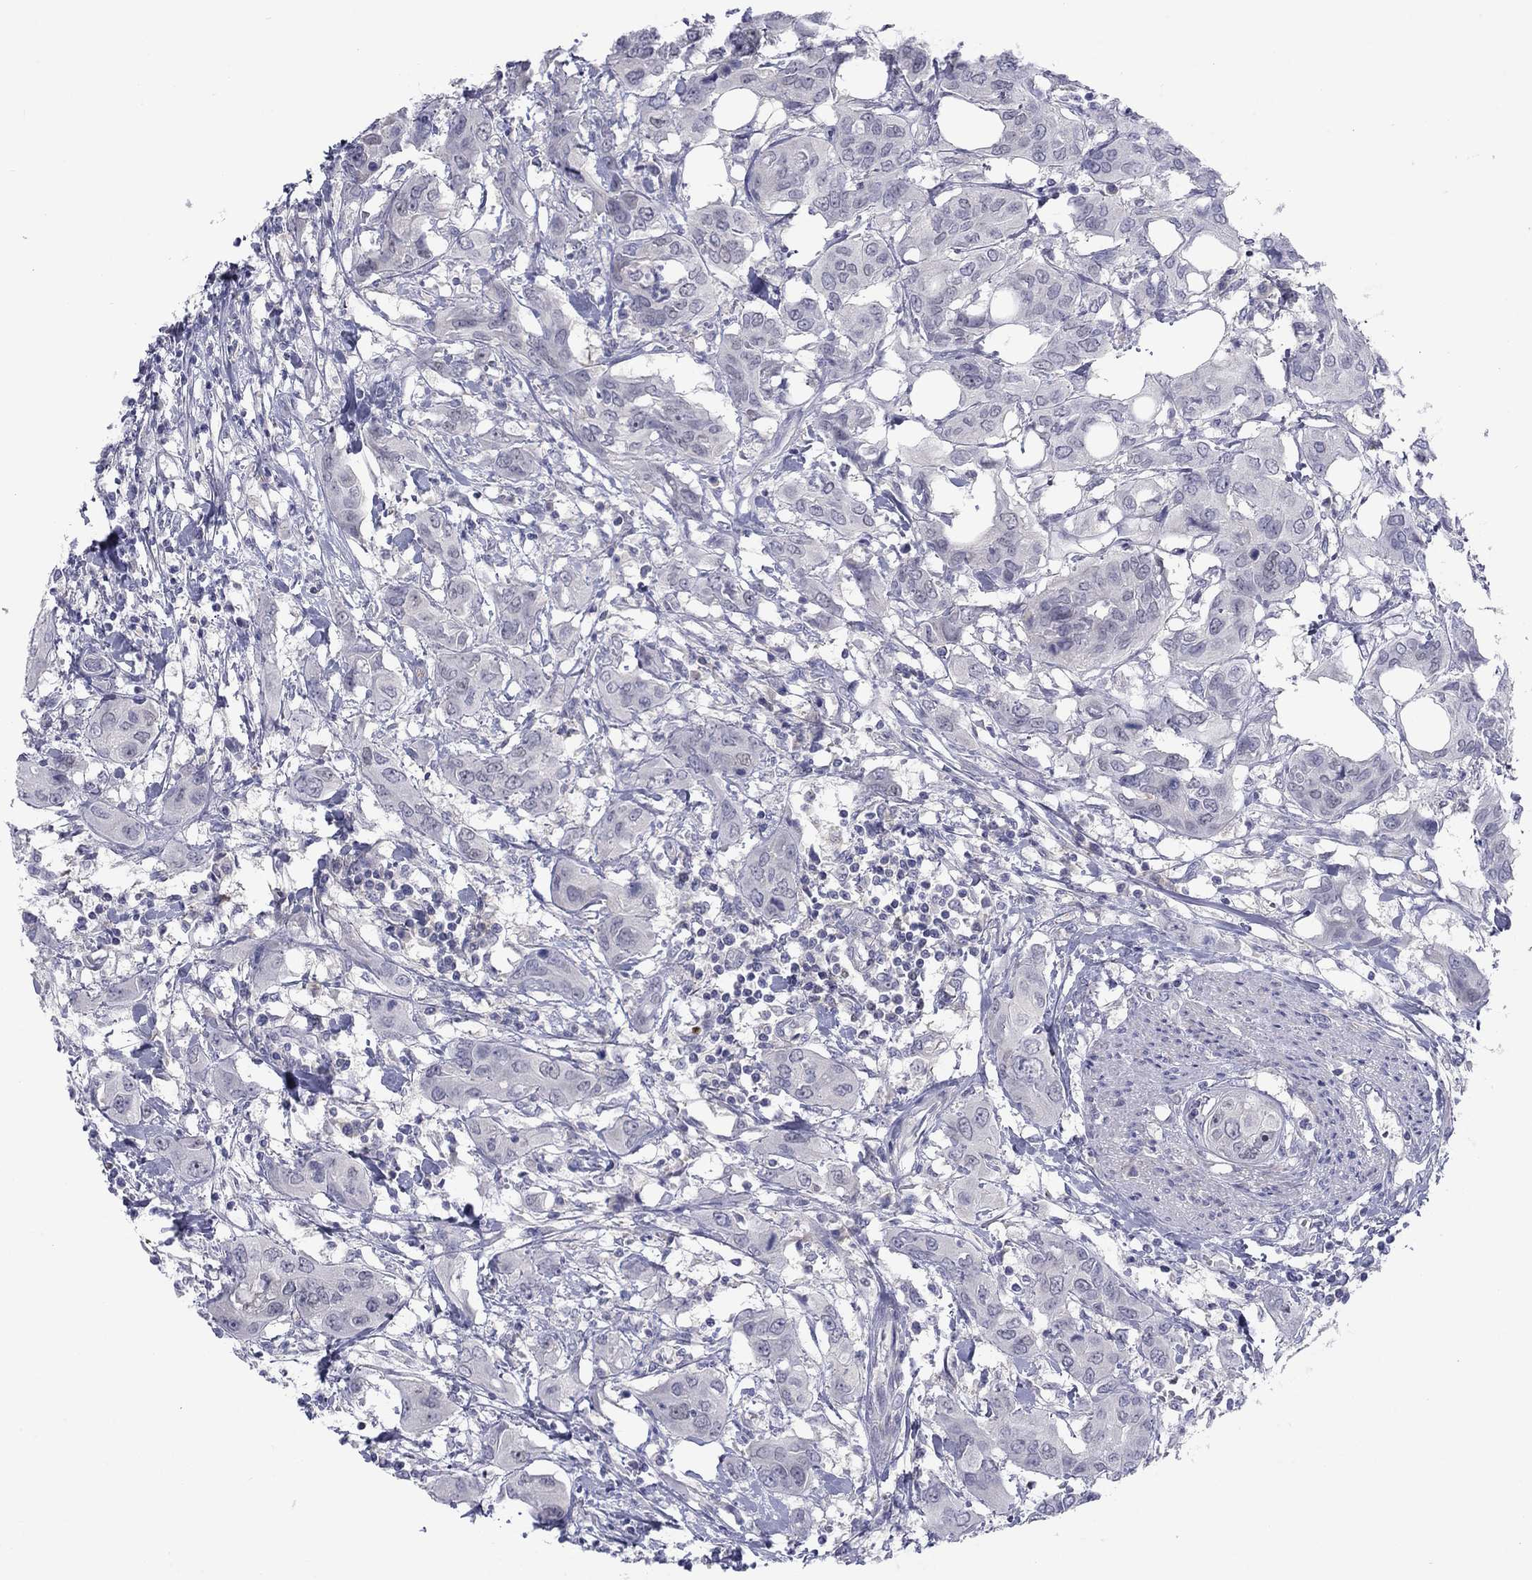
{"staining": {"intensity": "negative", "quantity": "none", "location": "none"}, "tissue": "urothelial cancer", "cell_type": "Tumor cells", "image_type": "cancer", "snomed": [{"axis": "morphology", "description": "Urothelial carcinoma, NOS"}, {"axis": "morphology", "description": "Urothelial carcinoma, High grade"}, {"axis": "topography", "description": "Urinary bladder"}], "caption": "This photomicrograph is of transitional cell carcinoma stained with IHC to label a protein in brown with the nuclei are counter-stained blue. There is no positivity in tumor cells.", "gene": "CACNA1A", "patient": {"sex": "male", "age": 63}}